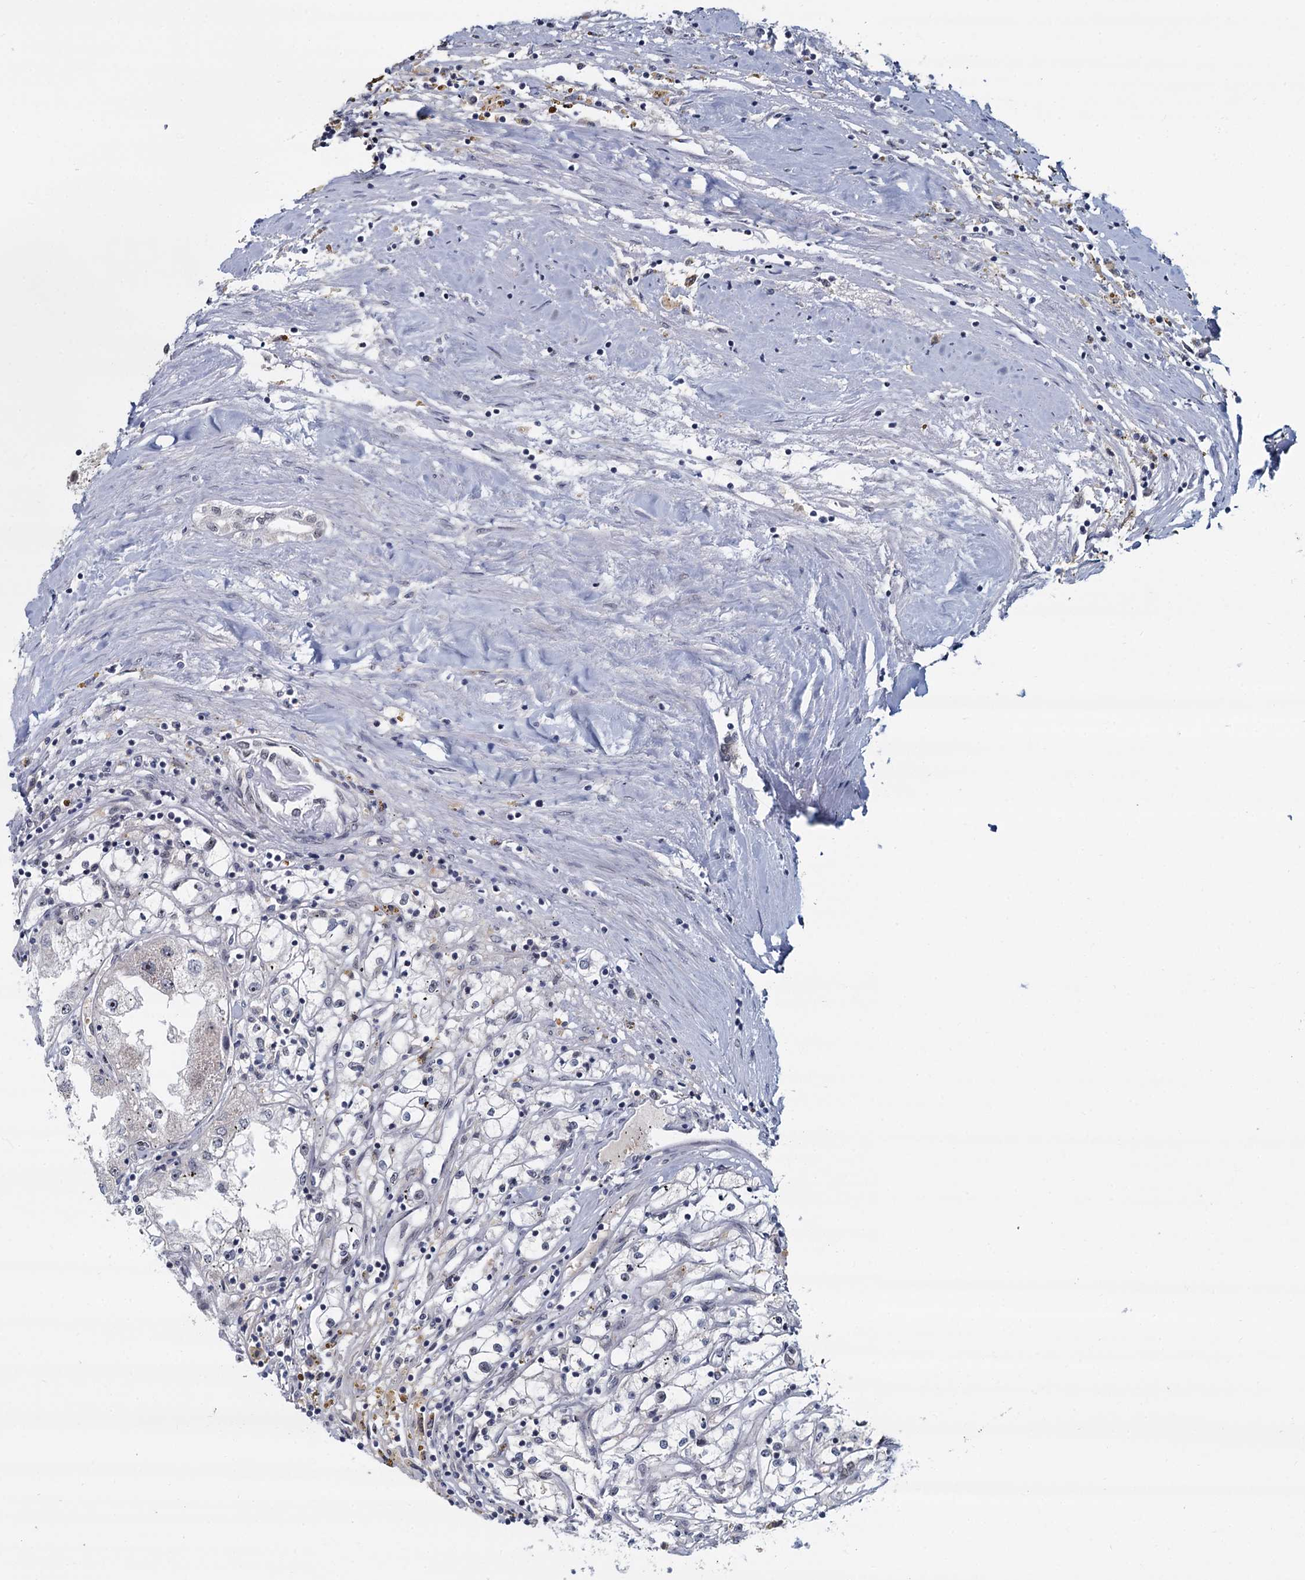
{"staining": {"intensity": "negative", "quantity": "none", "location": "none"}, "tissue": "renal cancer", "cell_type": "Tumor cells", "image_type": "cancer", "snomed": [{"axis": "morphology", "description": "Adenocarcinoma, NOS"}, {"axis": "topography", "description": "Kidney"}], "caption": "Immunohistochemistry micrograph of neoplastic tissue: adenocarcinoma (renal) stained with DAB exhibits no significant protein staining in tumor cells.", "gene": "RPRD1A", "patient": {"sex": "male", "age": 56}}